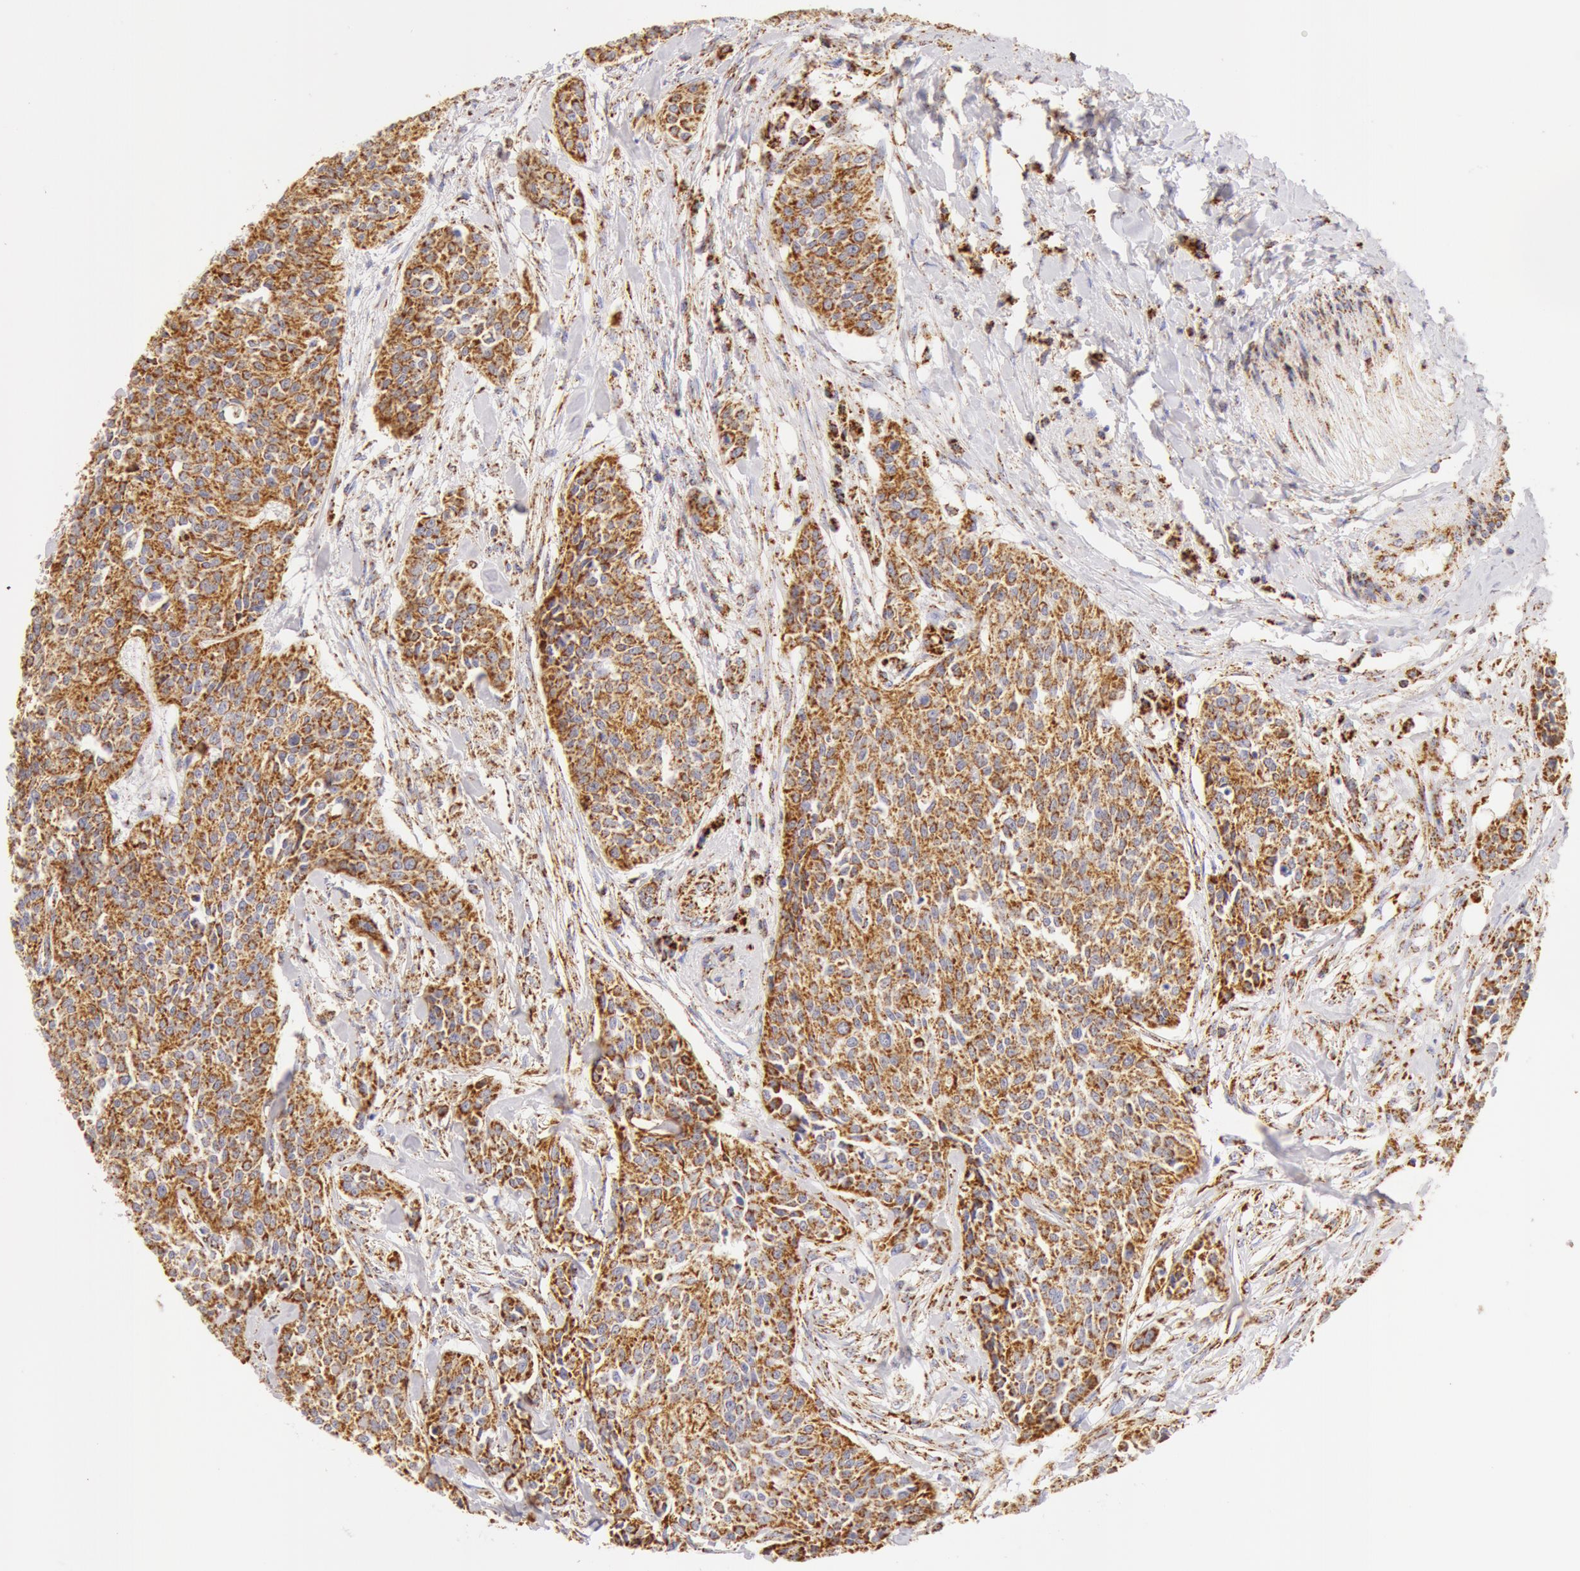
{"staining": {"intensity": "moderate", "quantity": ">75%", "location": "cytoplasmic/membranous"}, "tissue": "urothelial cancer", "cell_type": "Tumor cells", "image_type": "cancer", "snomed": [{"axis": "morphology", "description": "Urothelial carcinoma, High grade"}, {"axis": "topography", "description": "Urinary bladder"}], "caption": "This histopathology image exhibits immunohistochemistry (IHC) staining of urothelial cancer, with medium moderate cytoplasmic/membranous positivity in approximately >75% of tumor cells.", "gene": "ATP5F1B", "patient": {"sex": "male", "age": 56}}